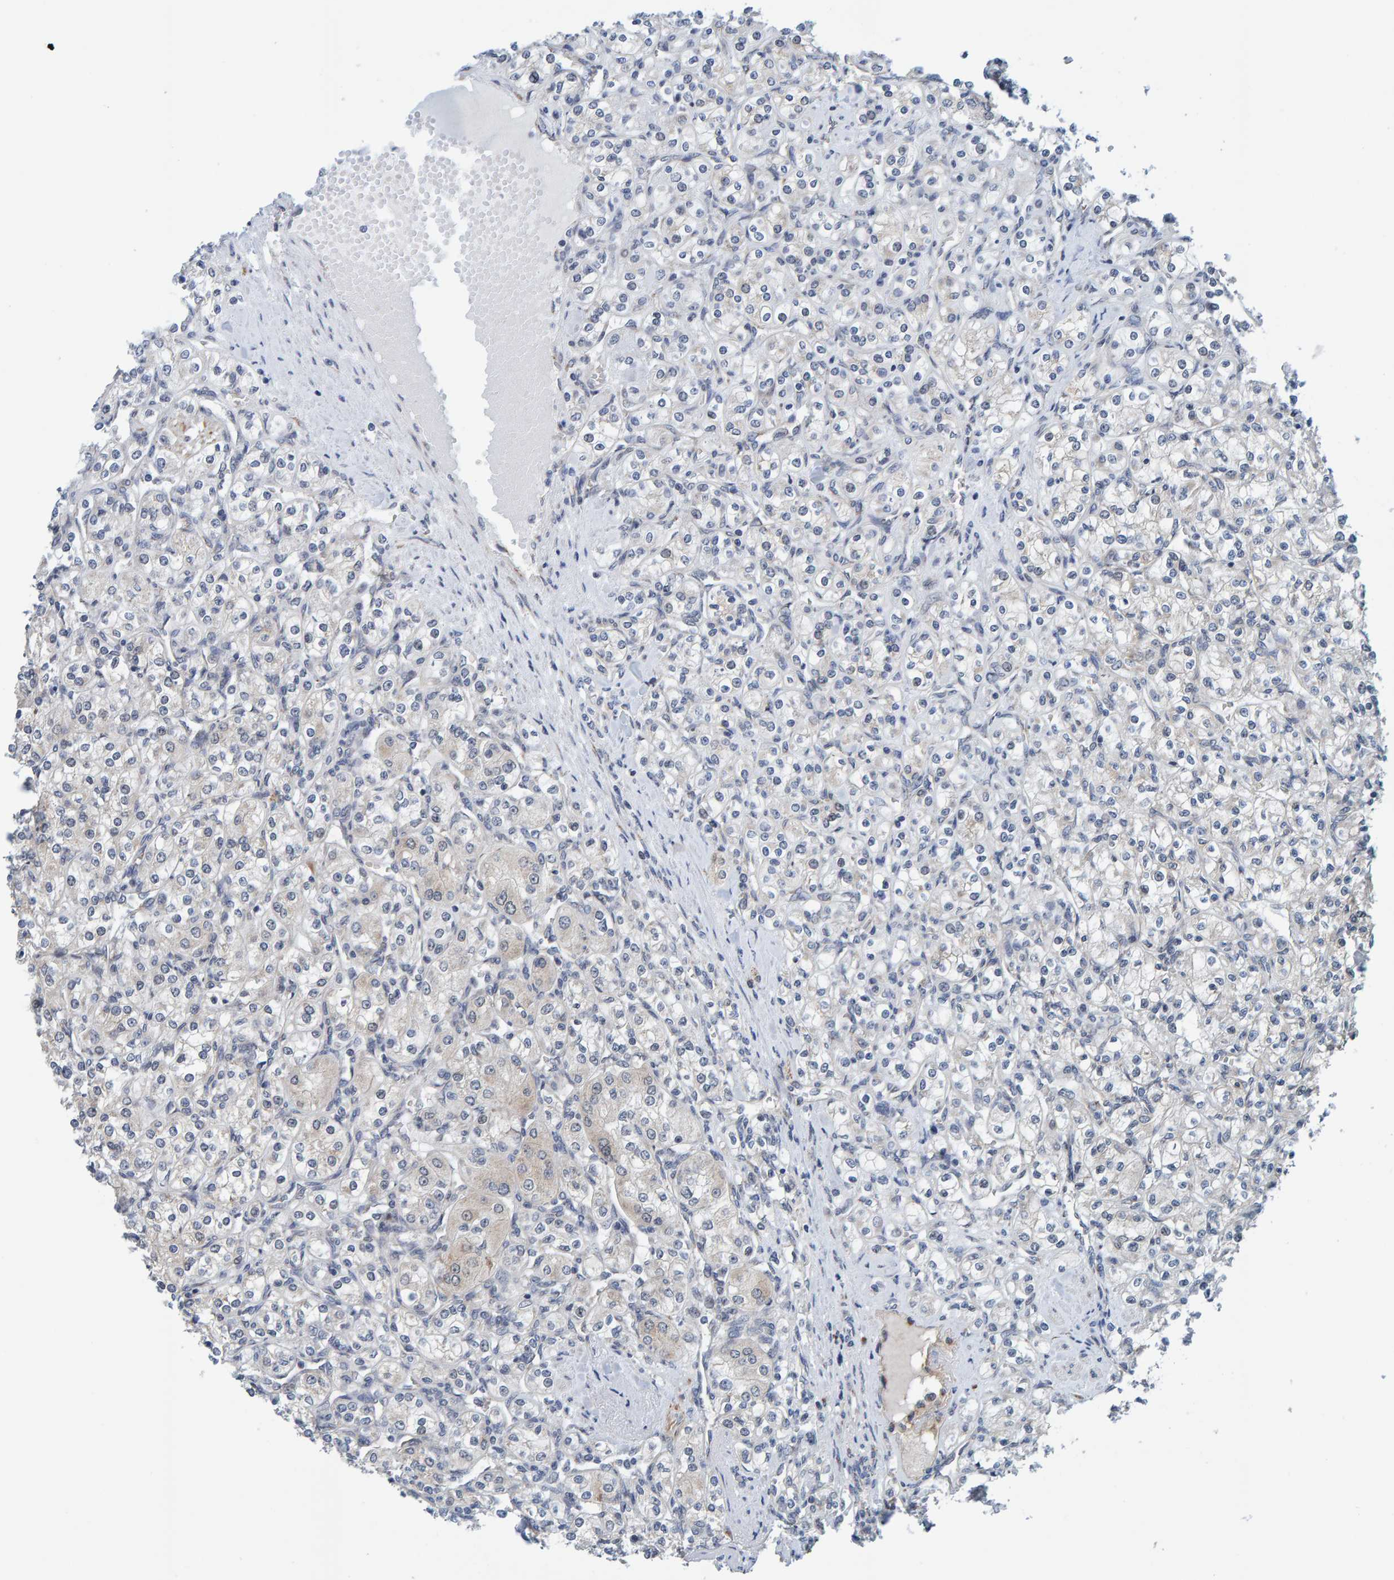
{"staining": {"intensity": "negative", "quantity": "none", "location": "none"}, "tissue": "renal cancer", "cell_type": "Tumor cells", "image_type": "cancer", "snomed": [{"axis": "morphology", "description": "Adenocarcinoma, NOS"}, {"axis": "topography", "description": "Kidney"}], "caption": "DAB immunohistochemical staining of renal cancer (adenocarcinoma) displays no significant staining in tumor cells.", "gene": "SCRN2", "patient": {"sex": "male", "age": 77}}